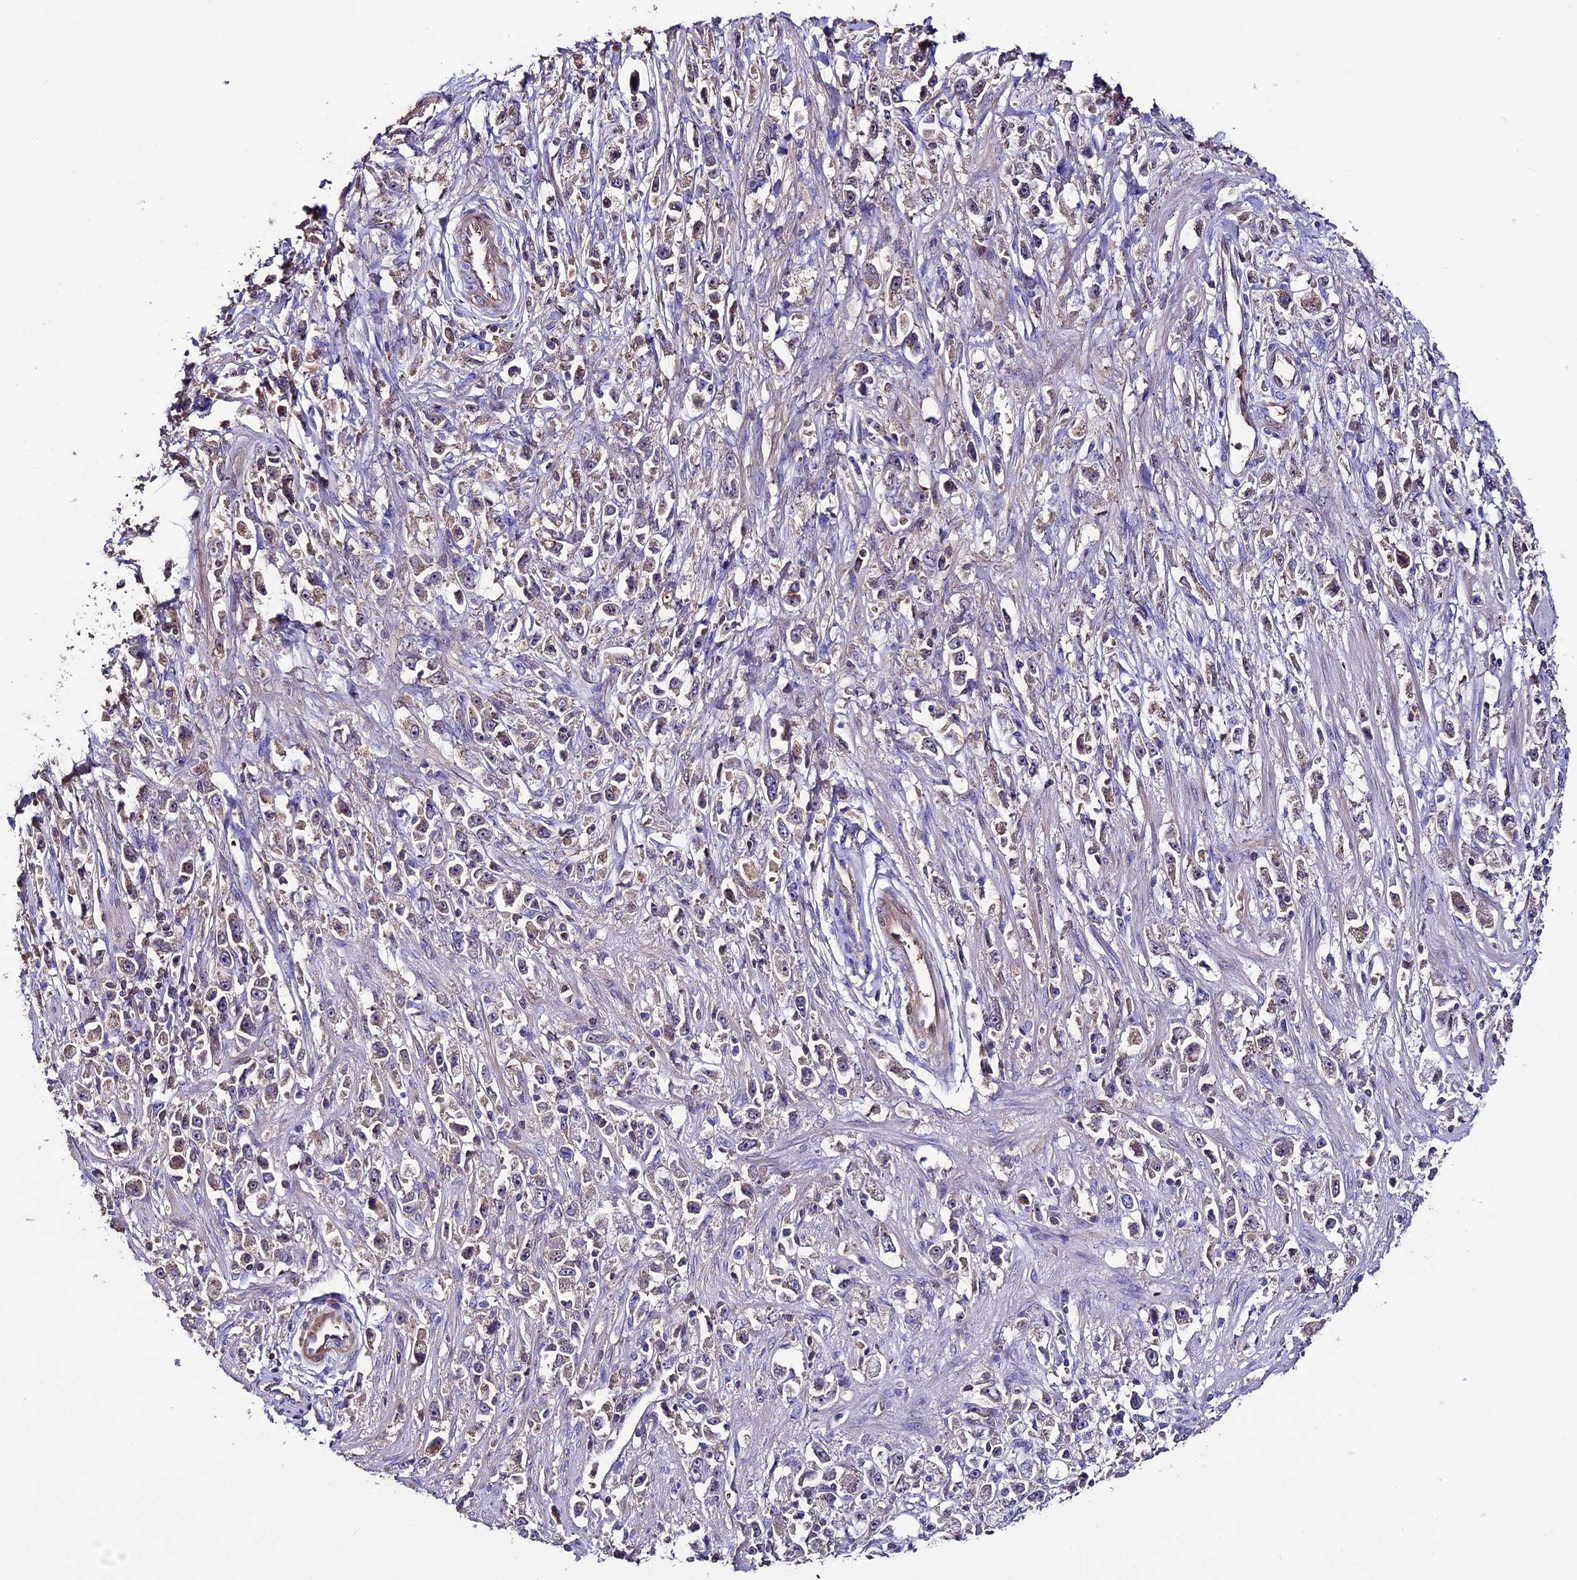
{"staining": {"intensity": "weak", "quantity": ">75%", "location": "cytoplasmic/membranous"}, "tissue": "stomach cancer", "cell_type": "Tumor cells", "image_type": "cancer", "snomed": [{"axis": "morphology", "description": "Adenocarcinoma, NOS"}, {"axis": "topography", "description": "Stomach"}], "caption": "Protein analysis of stomach adenocarcinoma tissue exhibits weak cytoplasmic/membranous positivity in approximately >75% of tumor cells.", "gene": "TCP11L2", "patient": {"sex": "female", "age": 59}}